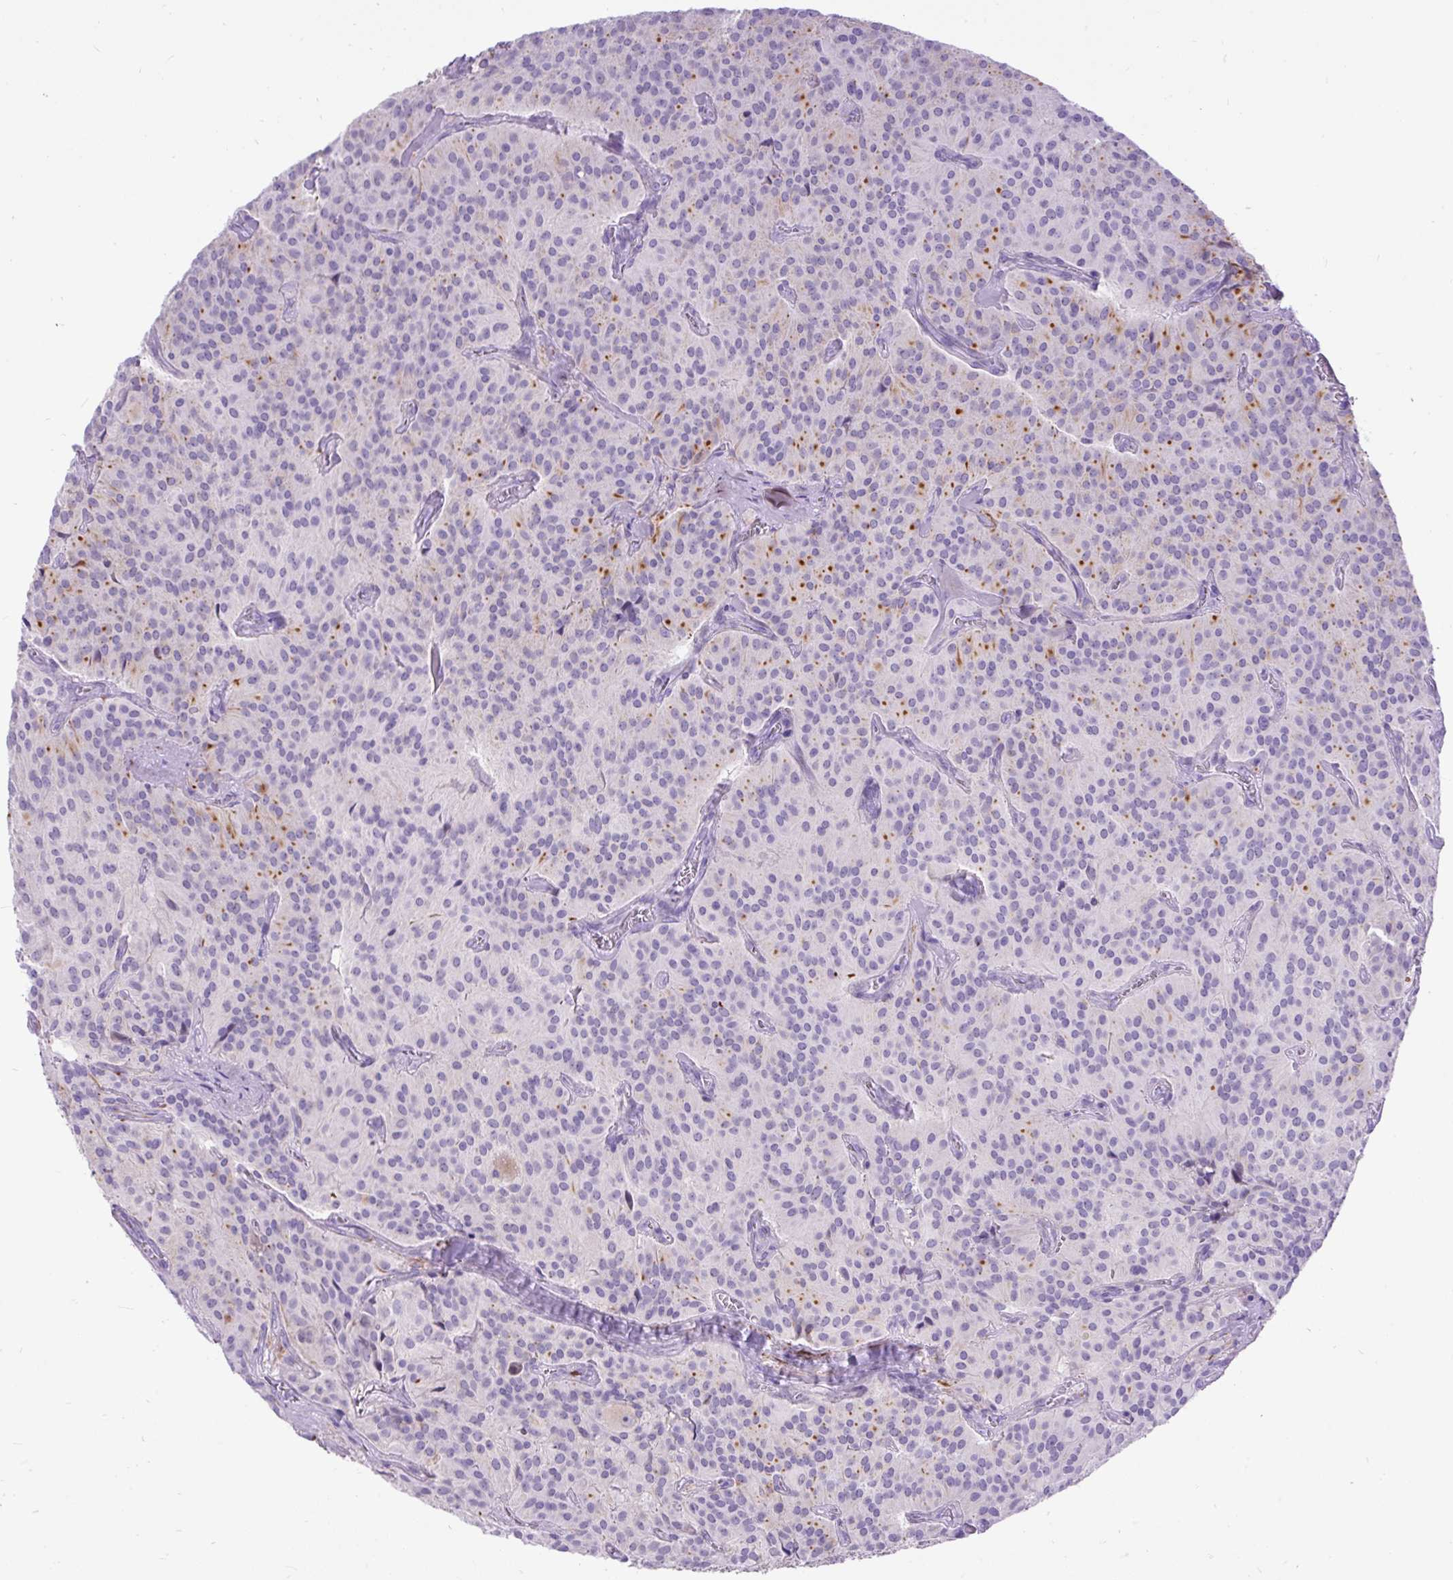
{"staining": {"intensity": "negative", "quantity": "none", "location": "none"}, "tissue": "glioma", "cell_type": "Tumor cells", "image_type": "cancer", "snomed": [{"axis": "morphology", "description": "Glioma, malignant, Low grade"}, {"axis": "topography", "description": "Brain"}], "caption": "The photomicrograph reveals no significant positivity in tumor cells of glioma.", "gene": "ZNF256", "patient": {"sex": "male", "age": 42}}